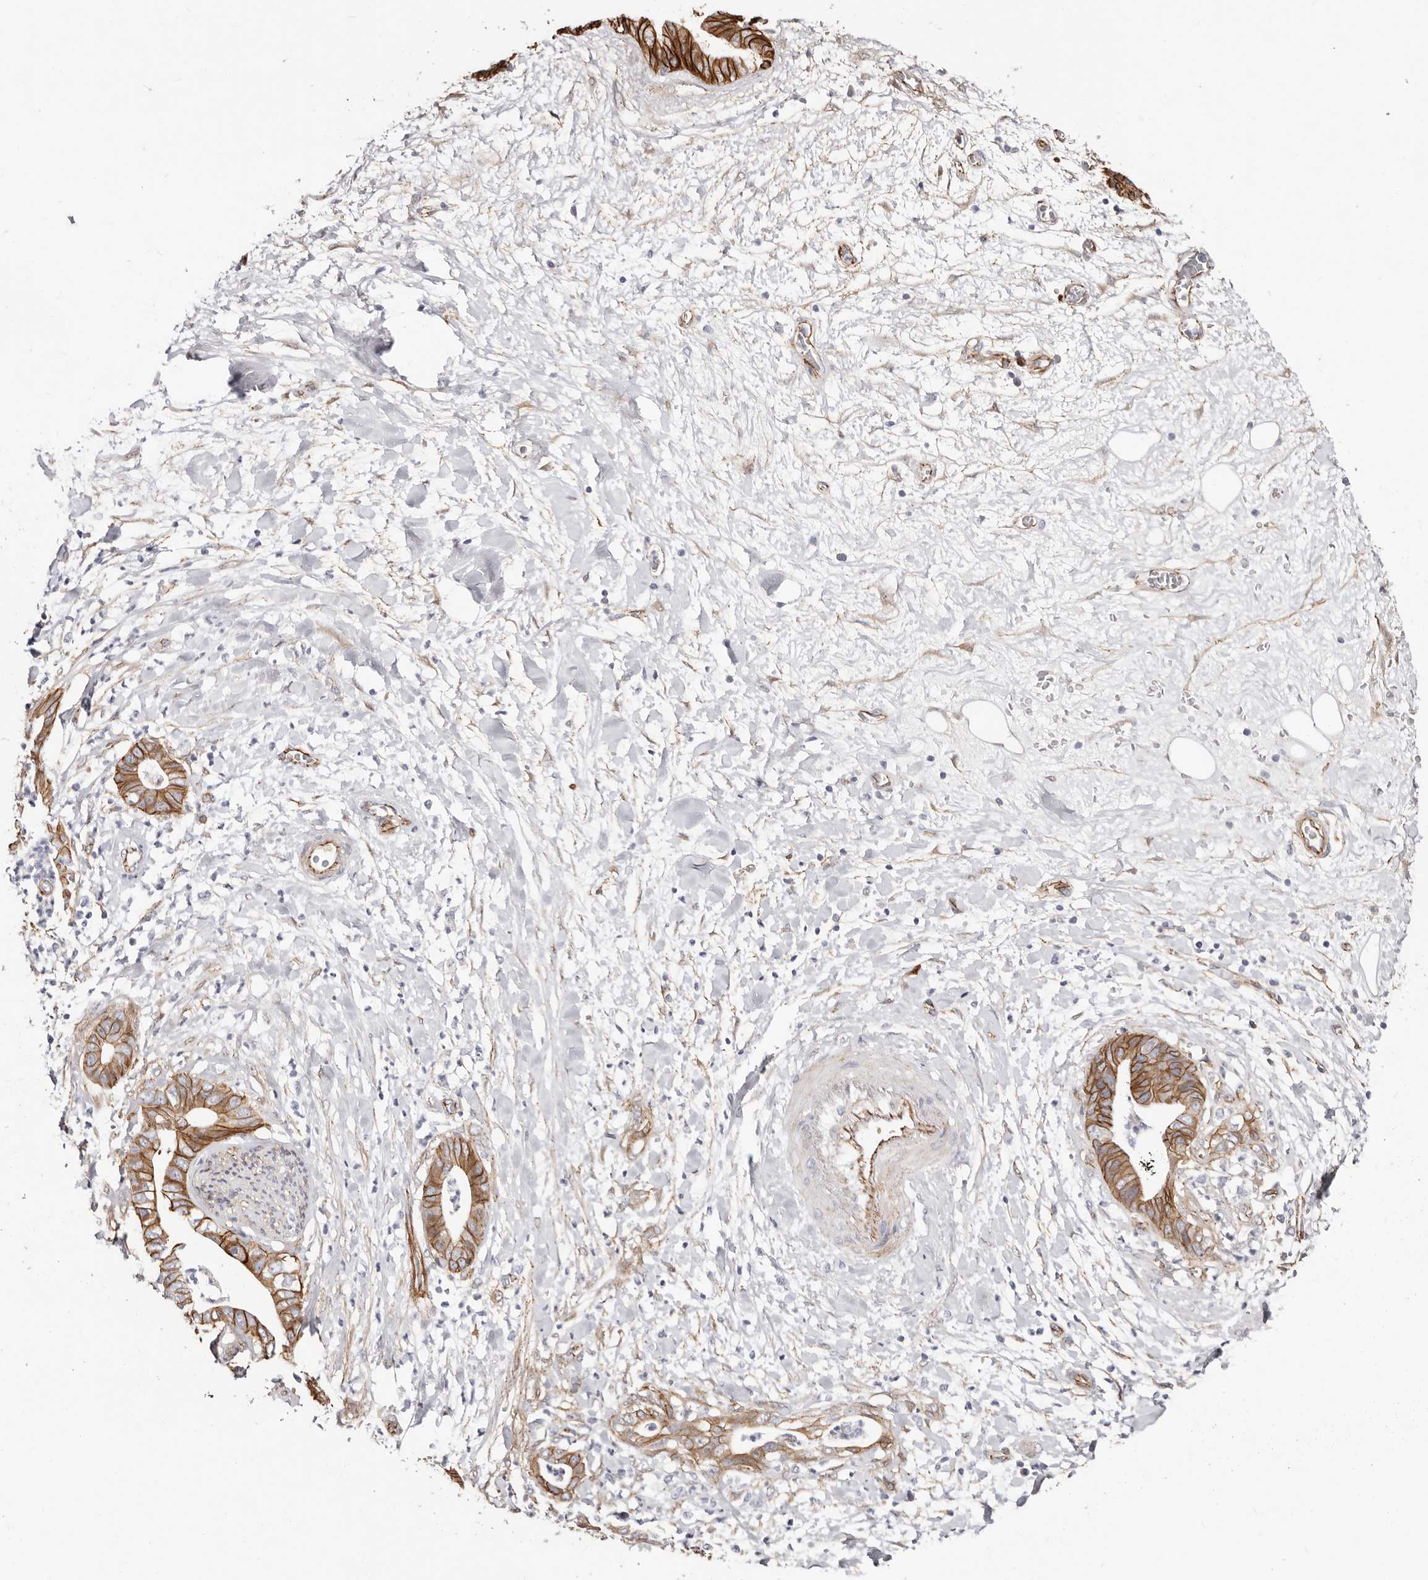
{"staining": {"intensity": "strong", "quantity": ">75%", "location": "cytoplasmic/membranous"}, "tissue": "pancreatic cancer", "cell_type": "Tumor cells", "image_type": "cancer", "snomed": [{"axis": "morphology", "description": "Adenocarcinoma, NOS"}, {"axis": "topography", "description": "Pancreas"}], "caption": "A histopathology image of human pancreatic cancer stained for a protein displays strong cytoplasmic/membranous brown staining in tumor cells.", "gene": "CTNNB1", "patient": {"sex": "female", "age": 78}}